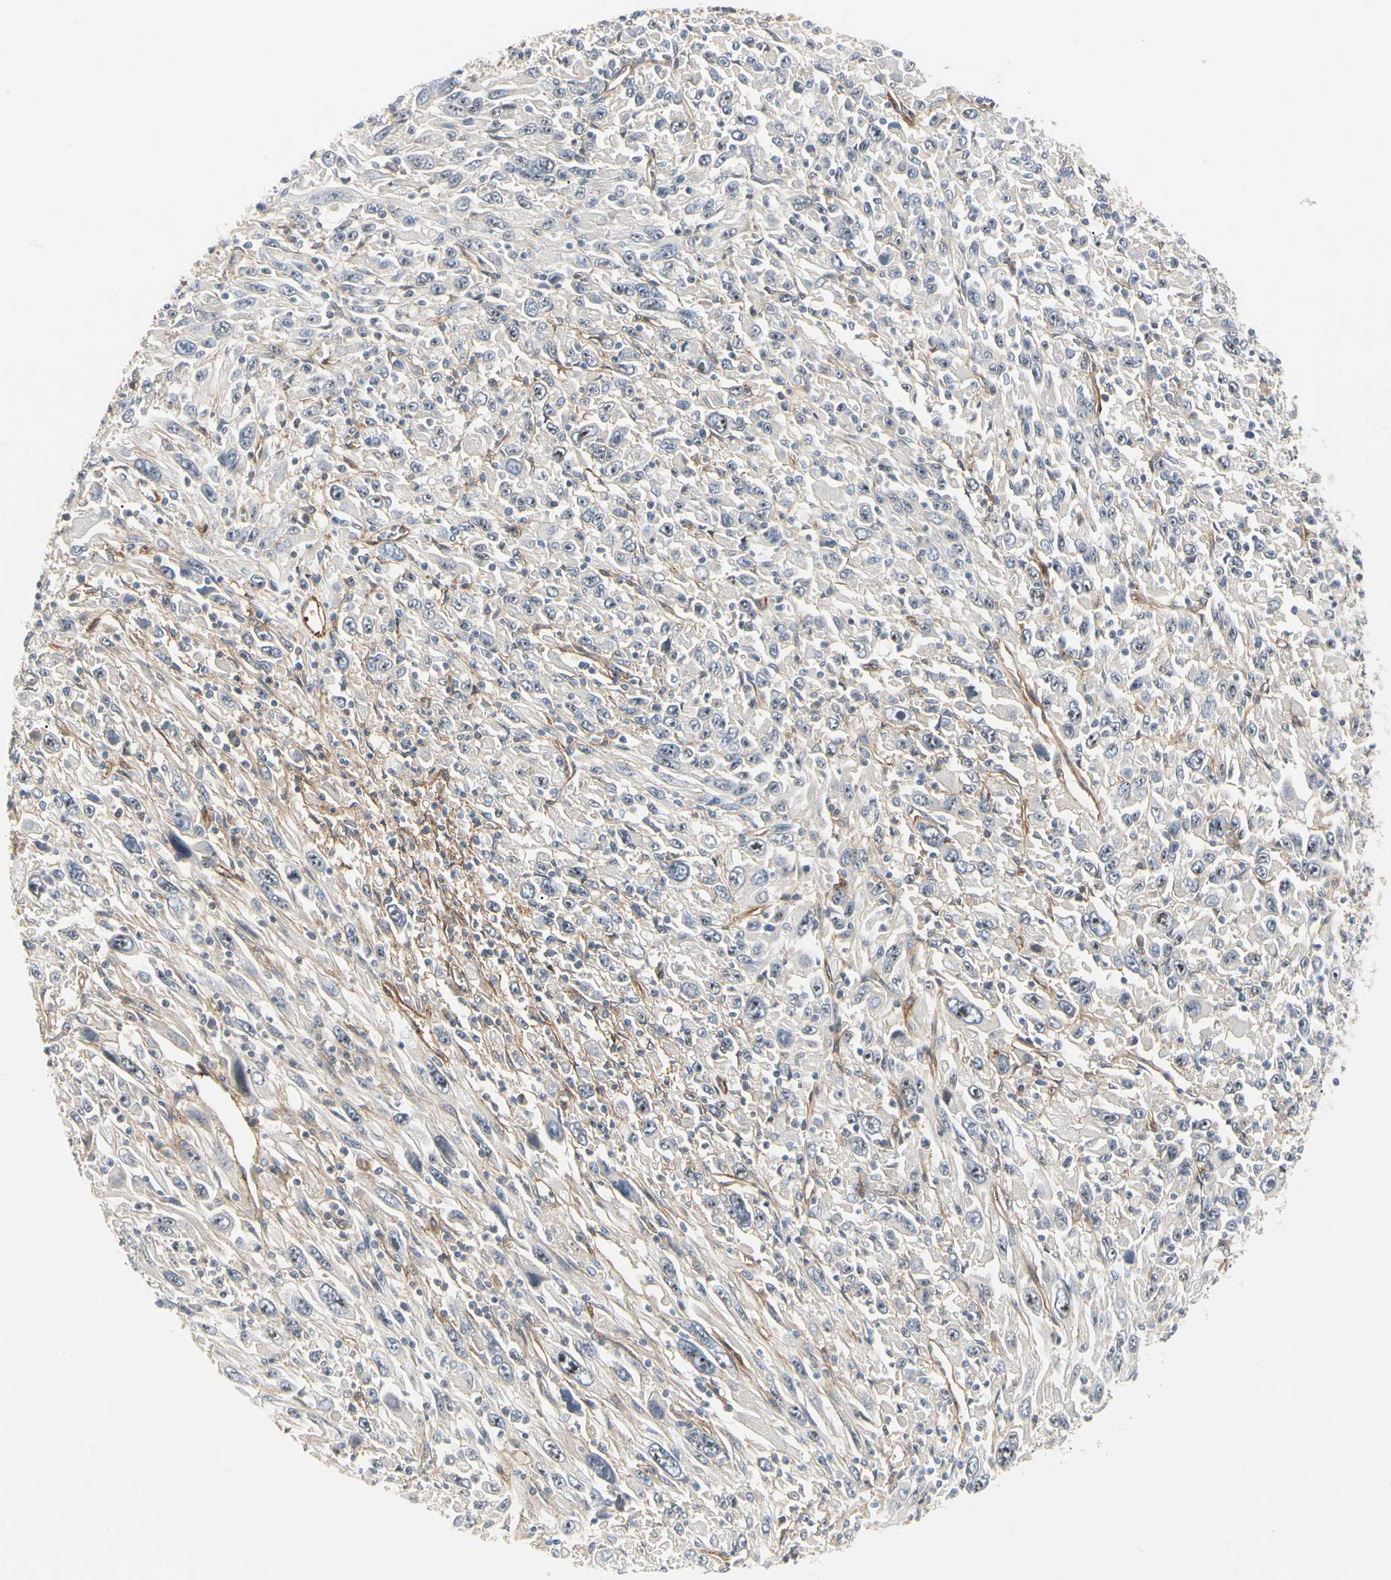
{"staining": {"intensity": "weak", "quantity": "<25%", "location": "nuclear"}, "tissue": "melanoma", "cell_type": "Tumor cells", "image_type": "cancer", "snomed": [{"axis": "morphology", "description": "Malignant melanoma, Metastatic site"}, {"axis": "topography", "description": "Skin"}], "caption": "Immunohistochemical staining of melanoma displays no significant expression in tumor cells.", "gene": "GGT5", "patient": {"sex": "female", "age": 56}}